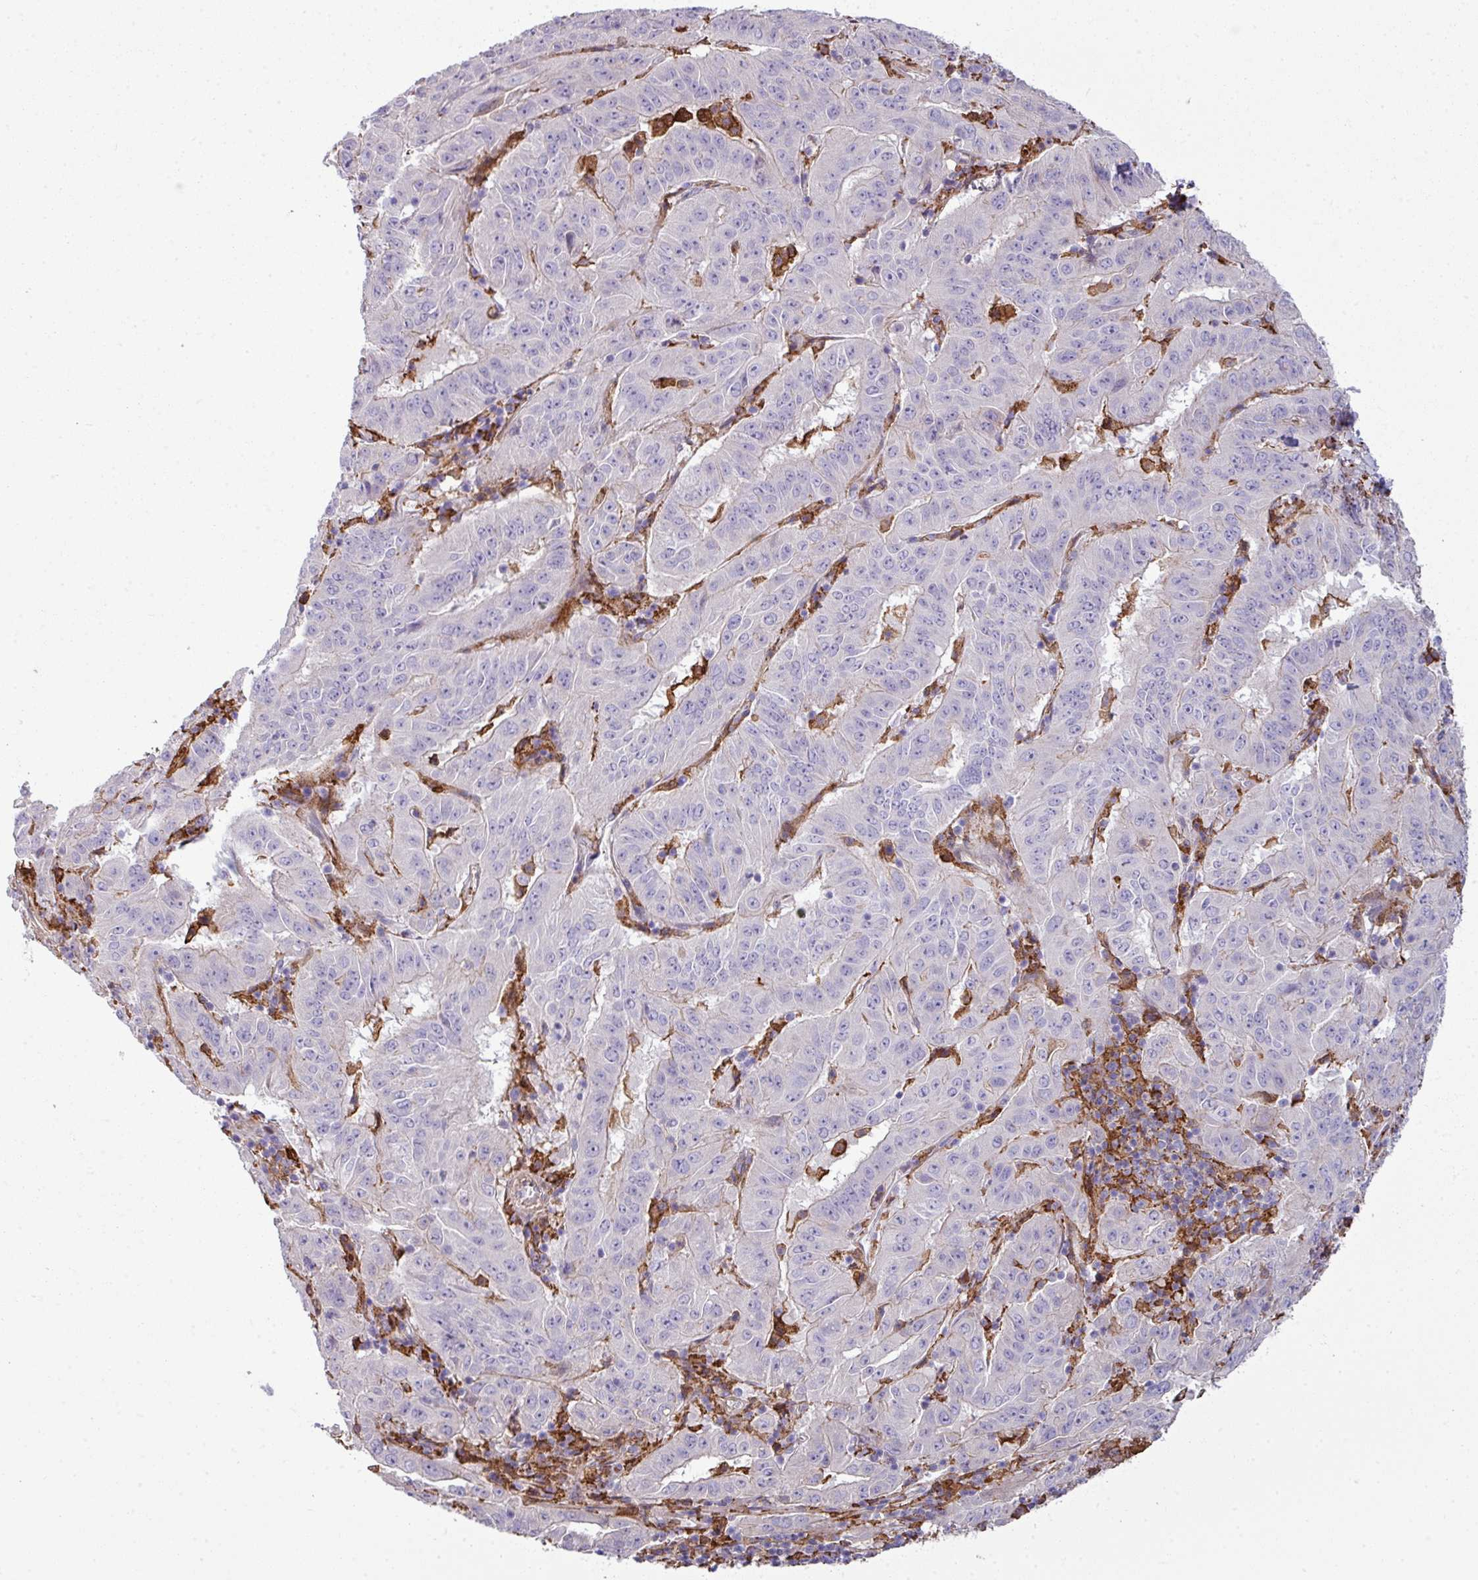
{"staining": {"intensity": "negative", "quantity": "none", "location": "none"}, "tissue": "pancreatic cancer", "cell_type": "Tumor cells", "image_type": "cancer", "snomed": [{"axis": "morphology", "description": "Adenocarcinoma, NOS"}, {"axis": "topography", "description": "Pancreas"}], "caption": "This is an IHC micrograph of pancreatic cancer (adenocarcinoma). There is no staining in tumor cells.", "gene": "COL8A1", "patient": {"sex": "male", "age": 63}}